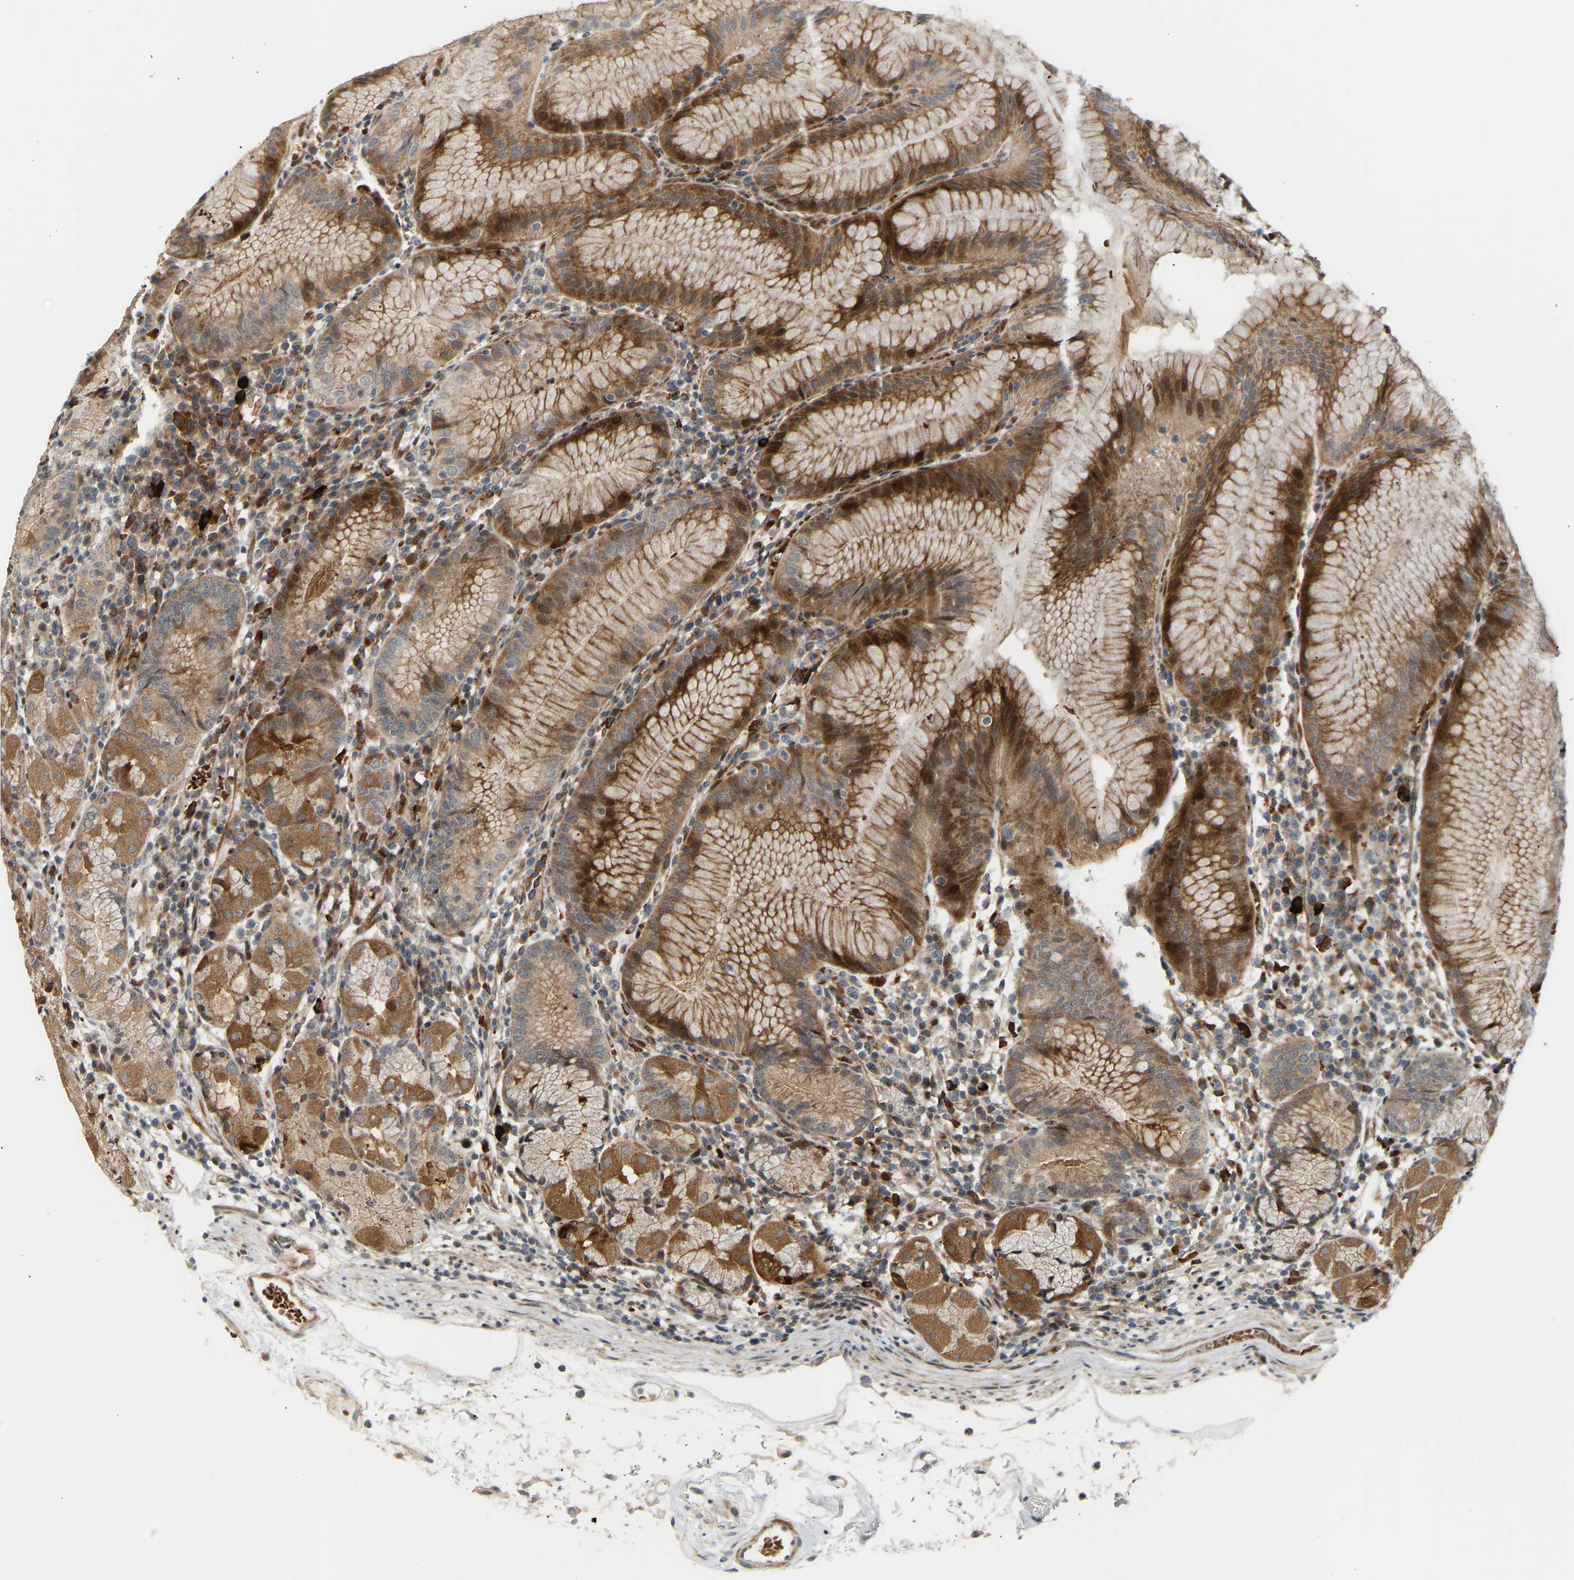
{"staining": {"intensity": "moderate", "quantity": ">75%", "location": "cytoplasmic/membranous"}, "tissue": "stomach", "cell_type": "Glandular cells", "image_type": "normal", "snomed": [{"axis": "morphology", "description": "Normal tissue, NOS"}, {"axis": "topography", "description": "Stomach"}, {"axis": "topography", "description": "Stomach, lower"}], "caption": "Protein expression by immunohistochemistry shows moderate cytoplasmic/membranous positivity in approximately >75% of glandular cells in benign stomach.", "gene": "POGLUT2", "patient": {"sex": "female", "age": 75}}